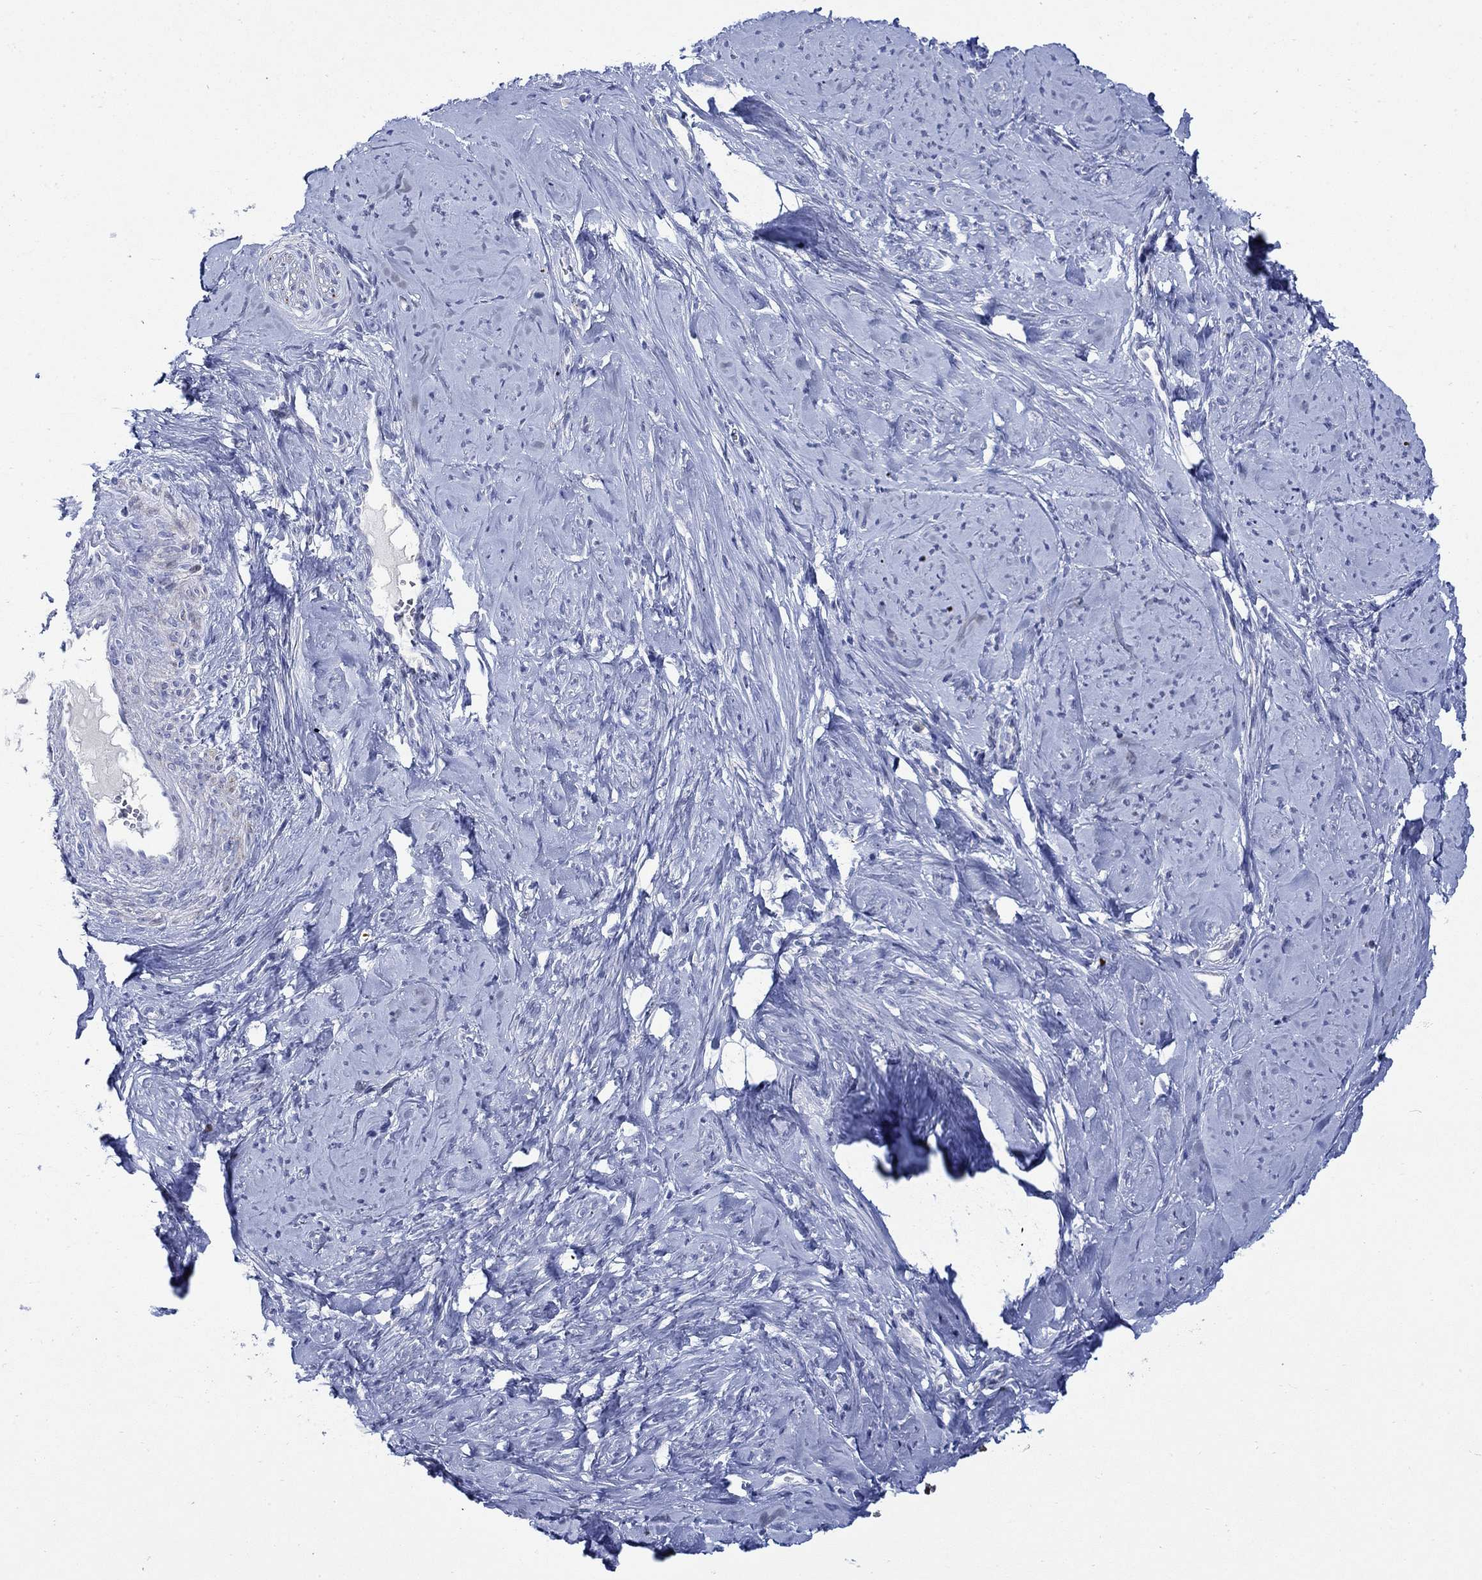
{"staining": {"intensity": "negative", "quantity": "none", "location": "none"}, "tissue": "smooth muscle", "cell_type": "Smooth muscle cells", "image_type": "normal", "snomed": [{"axis": "morphology", "description": "Normal tissue, NOS"}, {"axis": "topography", "description": "Smooth muscle"}], "caption": "The immunohistochemistry (IHC) micrograph has no significant expression in smooth muscle cells of smooth muscle.", "gene": "KSR2", "patient": {"sex": "female", "age": 48}}